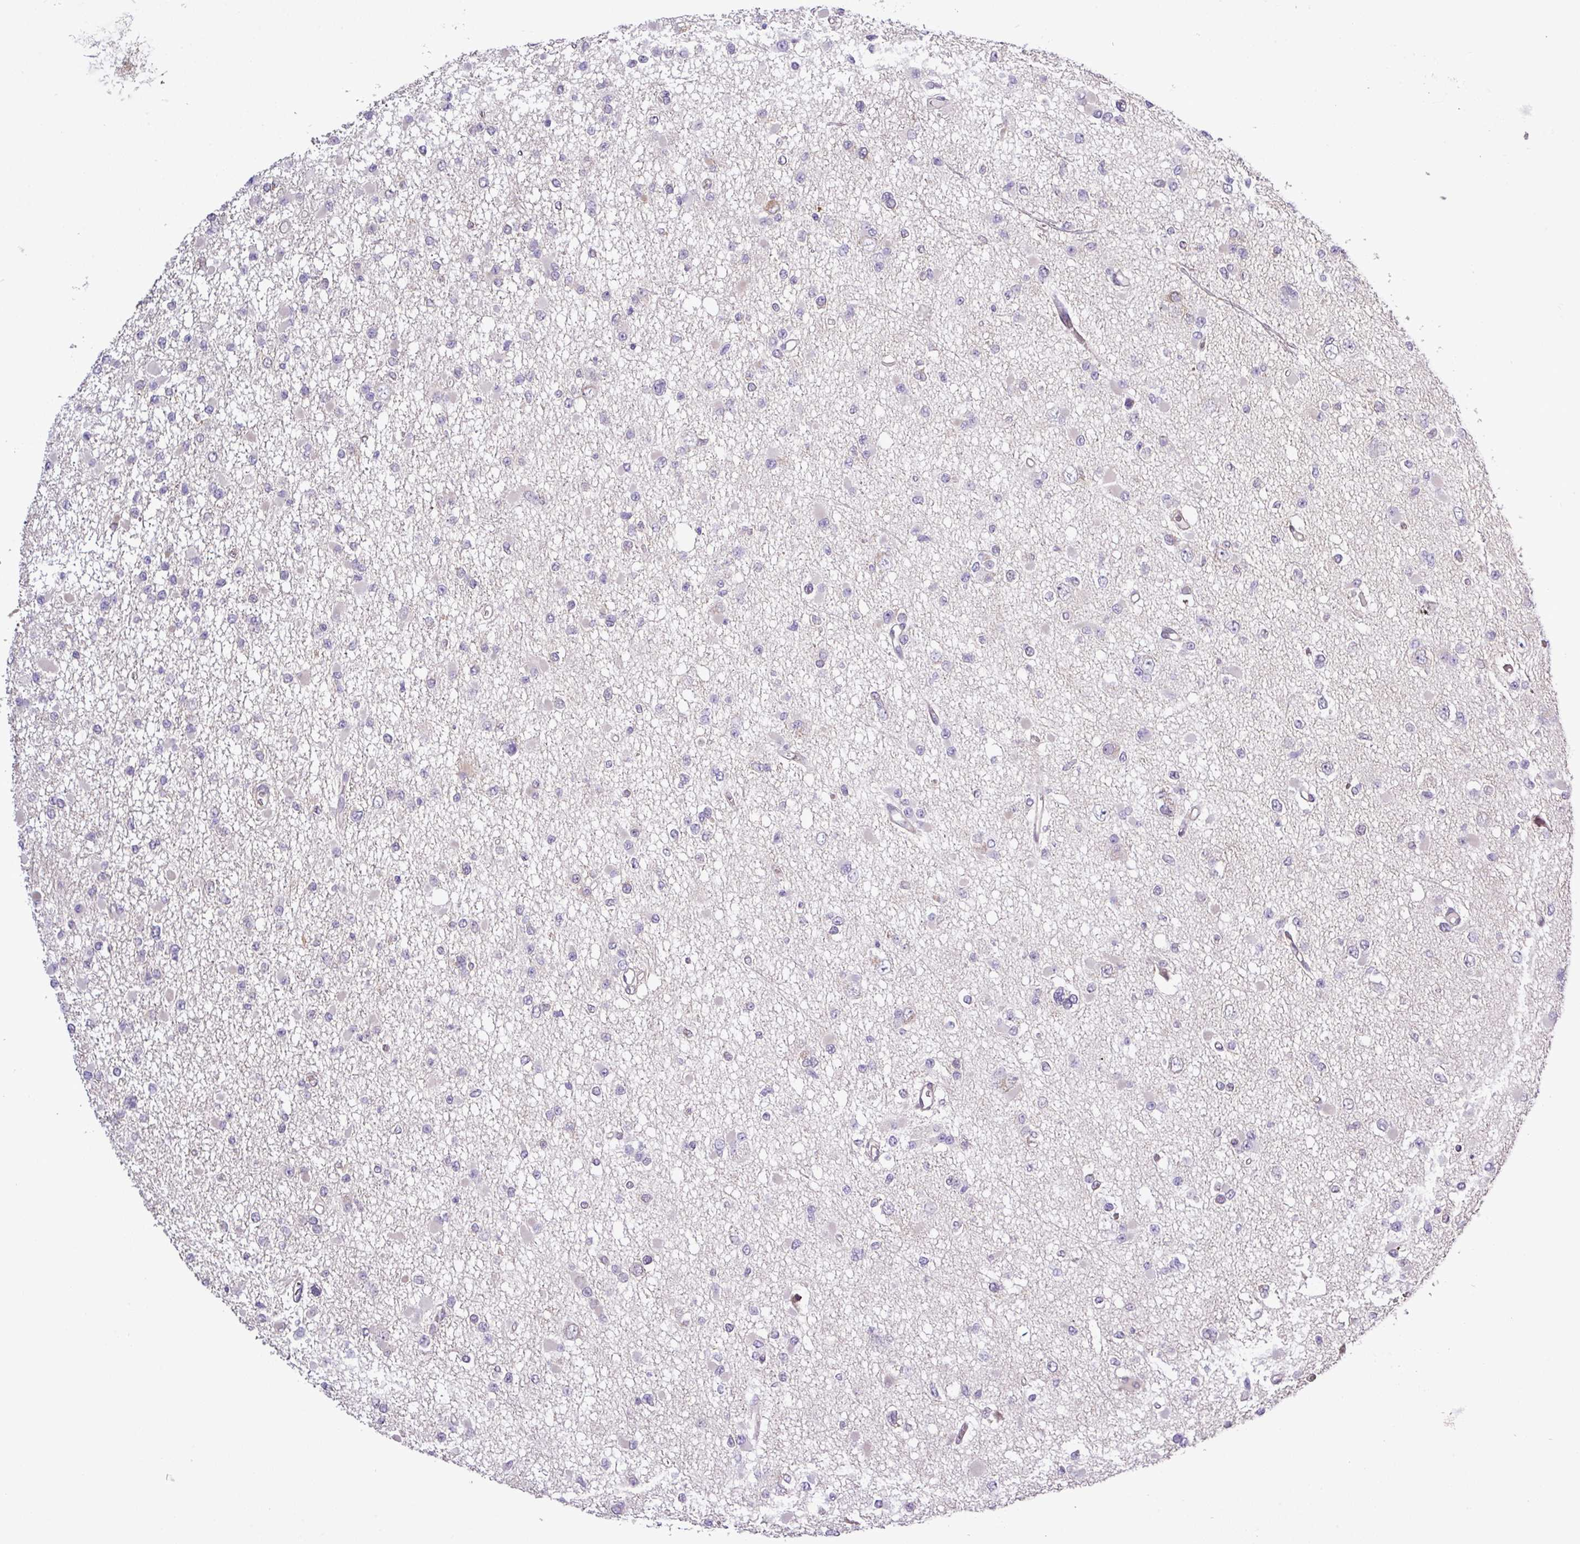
{"staining": {"intensity": "negative", "quantity": "none", "location": "none"}, "tissue": "glioma", "cell_type": "Tumor cells", "image_type": "cancer", "snomed": [{"axis": "morphology", "description": "Glioma, malignant, Low grade"}, {"axis": "topography", "description": "Brain"}], "caption": "Immunohistochemical staining of human malignant low-grade glioma displays no significant staining in tumor cells.", "gene": "CARHSP1", "patient": {"sex": "female", "age": 22}}